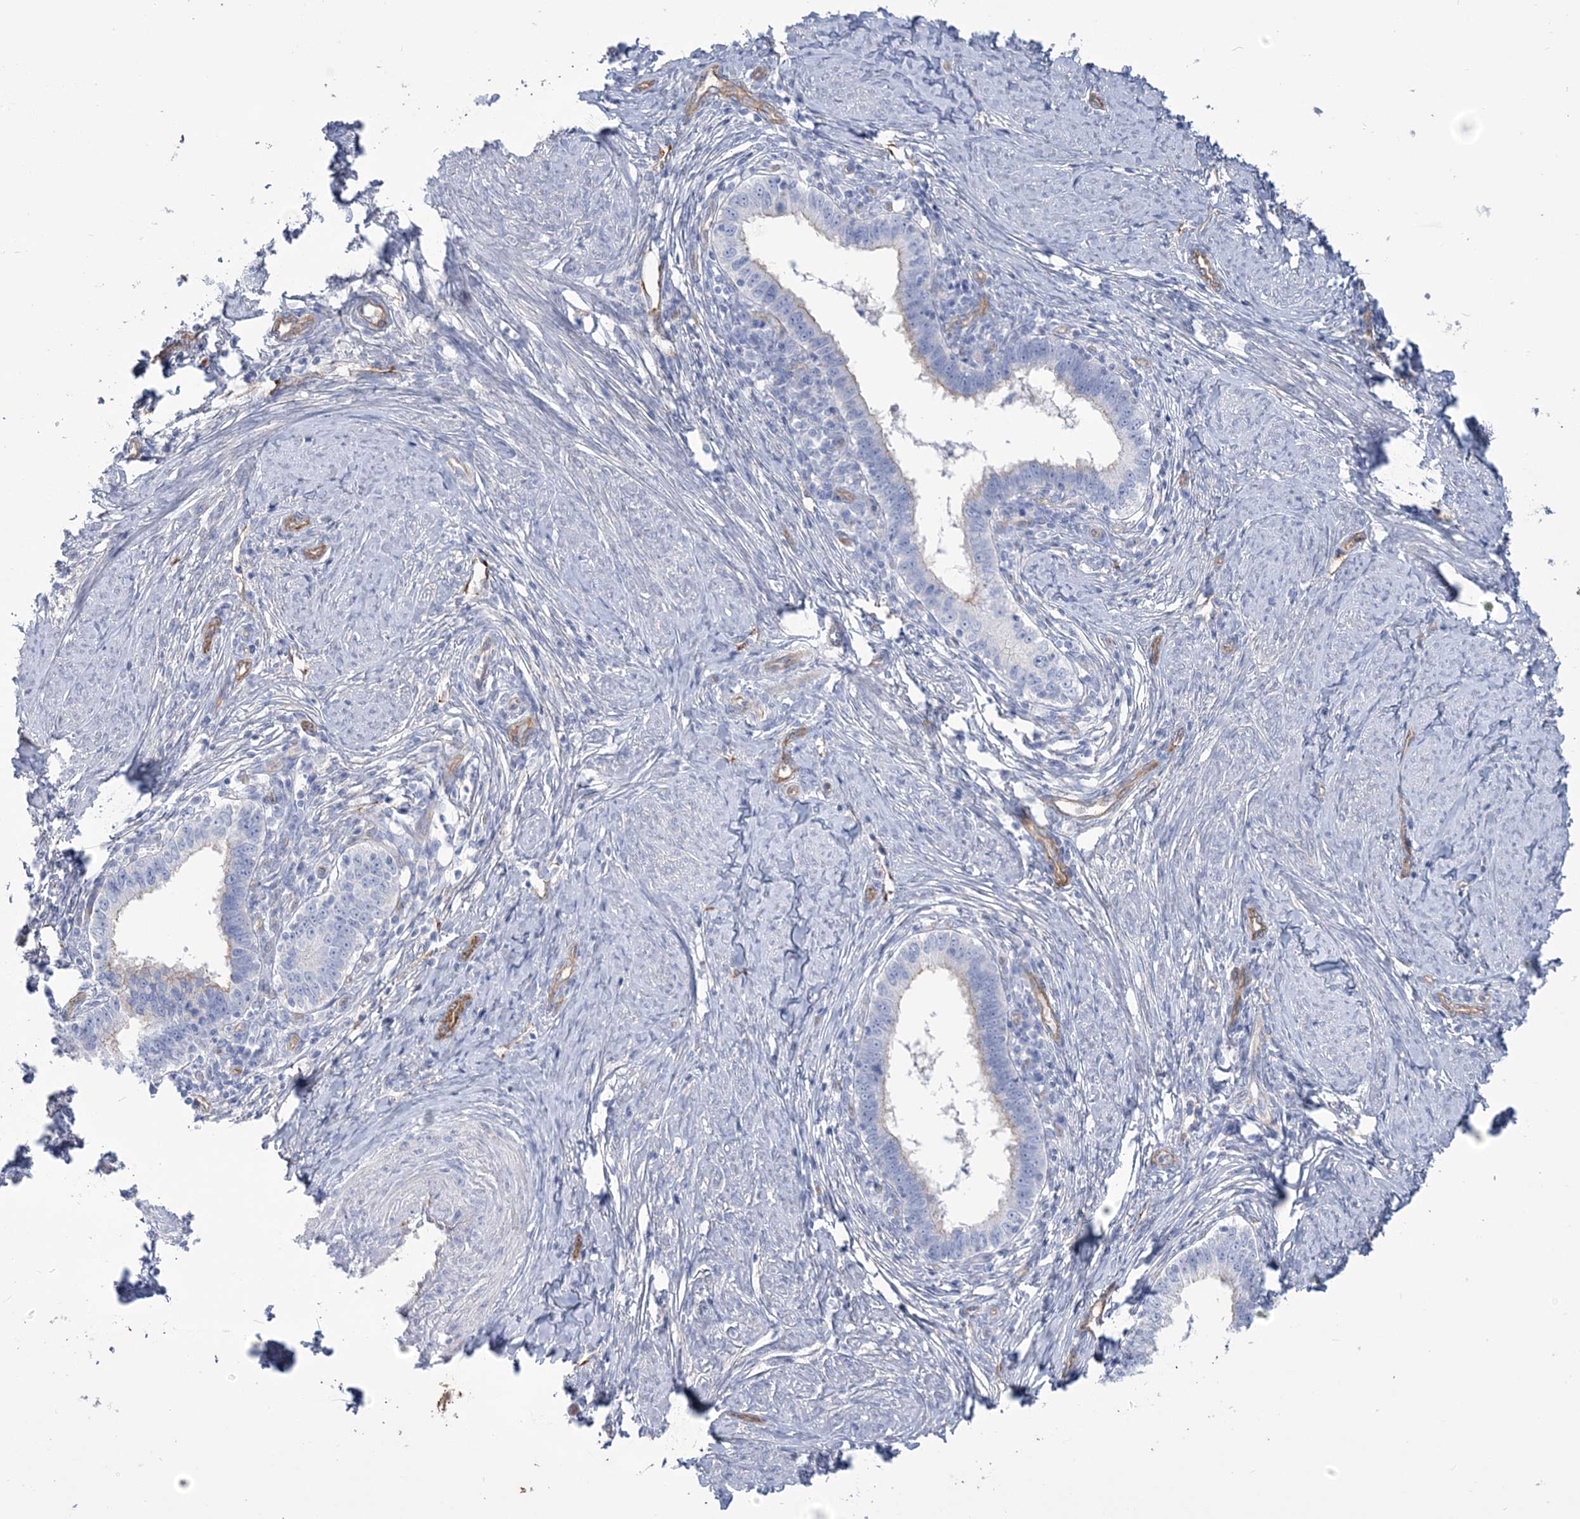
{"staining": {"intensity": "negative", "quantity": "none", "location": "none"}, "tissue": "cervical cancer", "cell_type": "Tumor cells", "image_type": "cancer", "snomed": [{"axis": "morphology", "description": "Adenocarcinoma, NOS"}, {"axis": "topography", "description": "Cervix"}], "caption": "High power microscopy image of an IHC micrograph of adenocarcinoma (cervical), revealing no significant positivity in tumor cells.", "gene": "RAB11FIP5", "patient": {"sex": "female", "age": 36}}